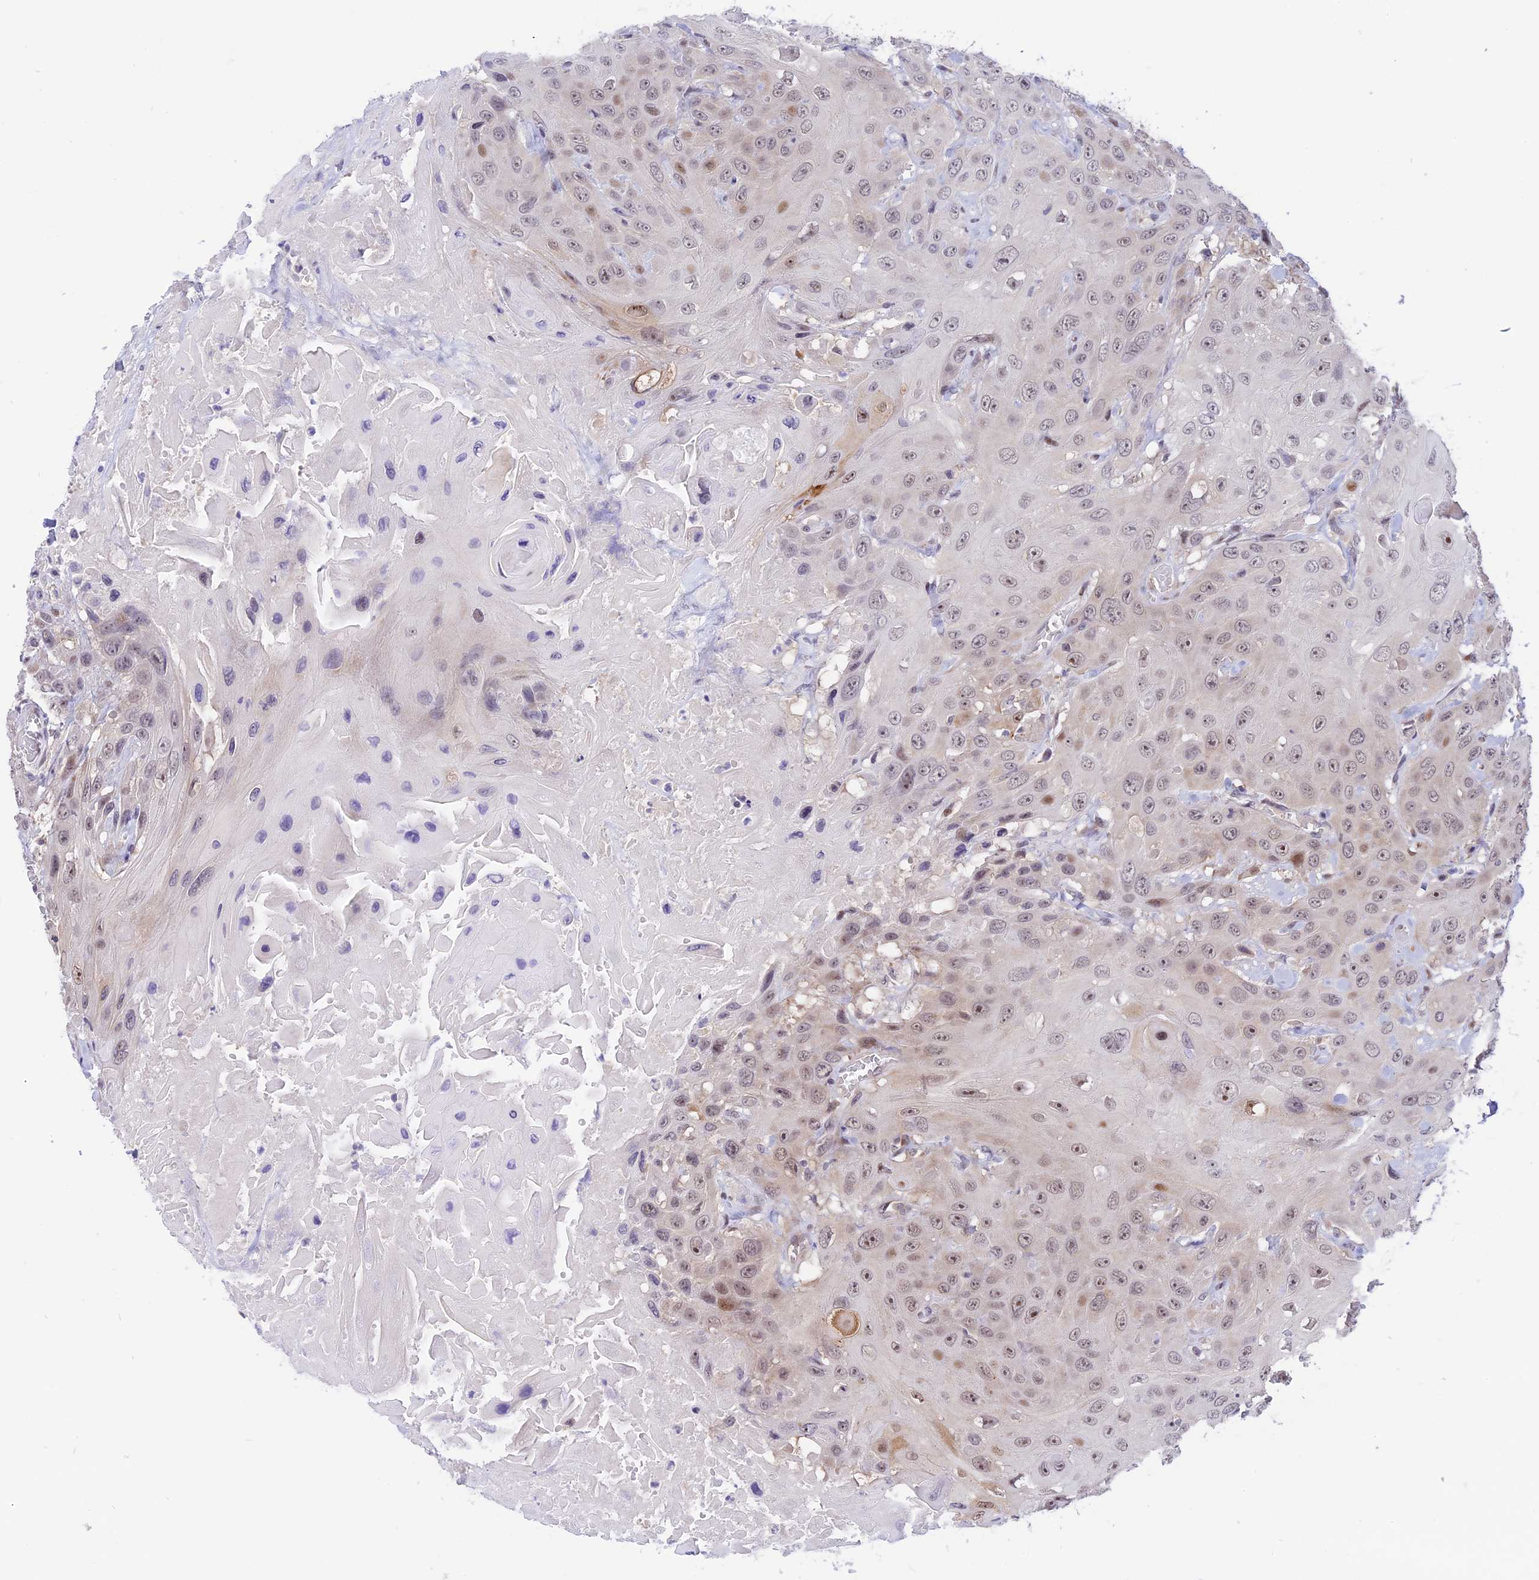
{"staining": {"intensity": "weak", "quantity": "25%-75%", "location": "nuclear"}, "tissue": "head and neck cancer", "cell_type": "Tumor cells", "image_type": "cancer", "snomed": [{"axis": "morphology", "description": "Squamous cell carcinoma, NOS"}, {"axis": "topography", "description": "Head-Neck"}], "caption": "Protein expression by IHC shows weak nuclear positivity in approximately 25%-75% of tumor cells in head and neck squamous cell carcinoma.", "gene": "ZNF837", "patient": {"sex": "male", "age": 81}}